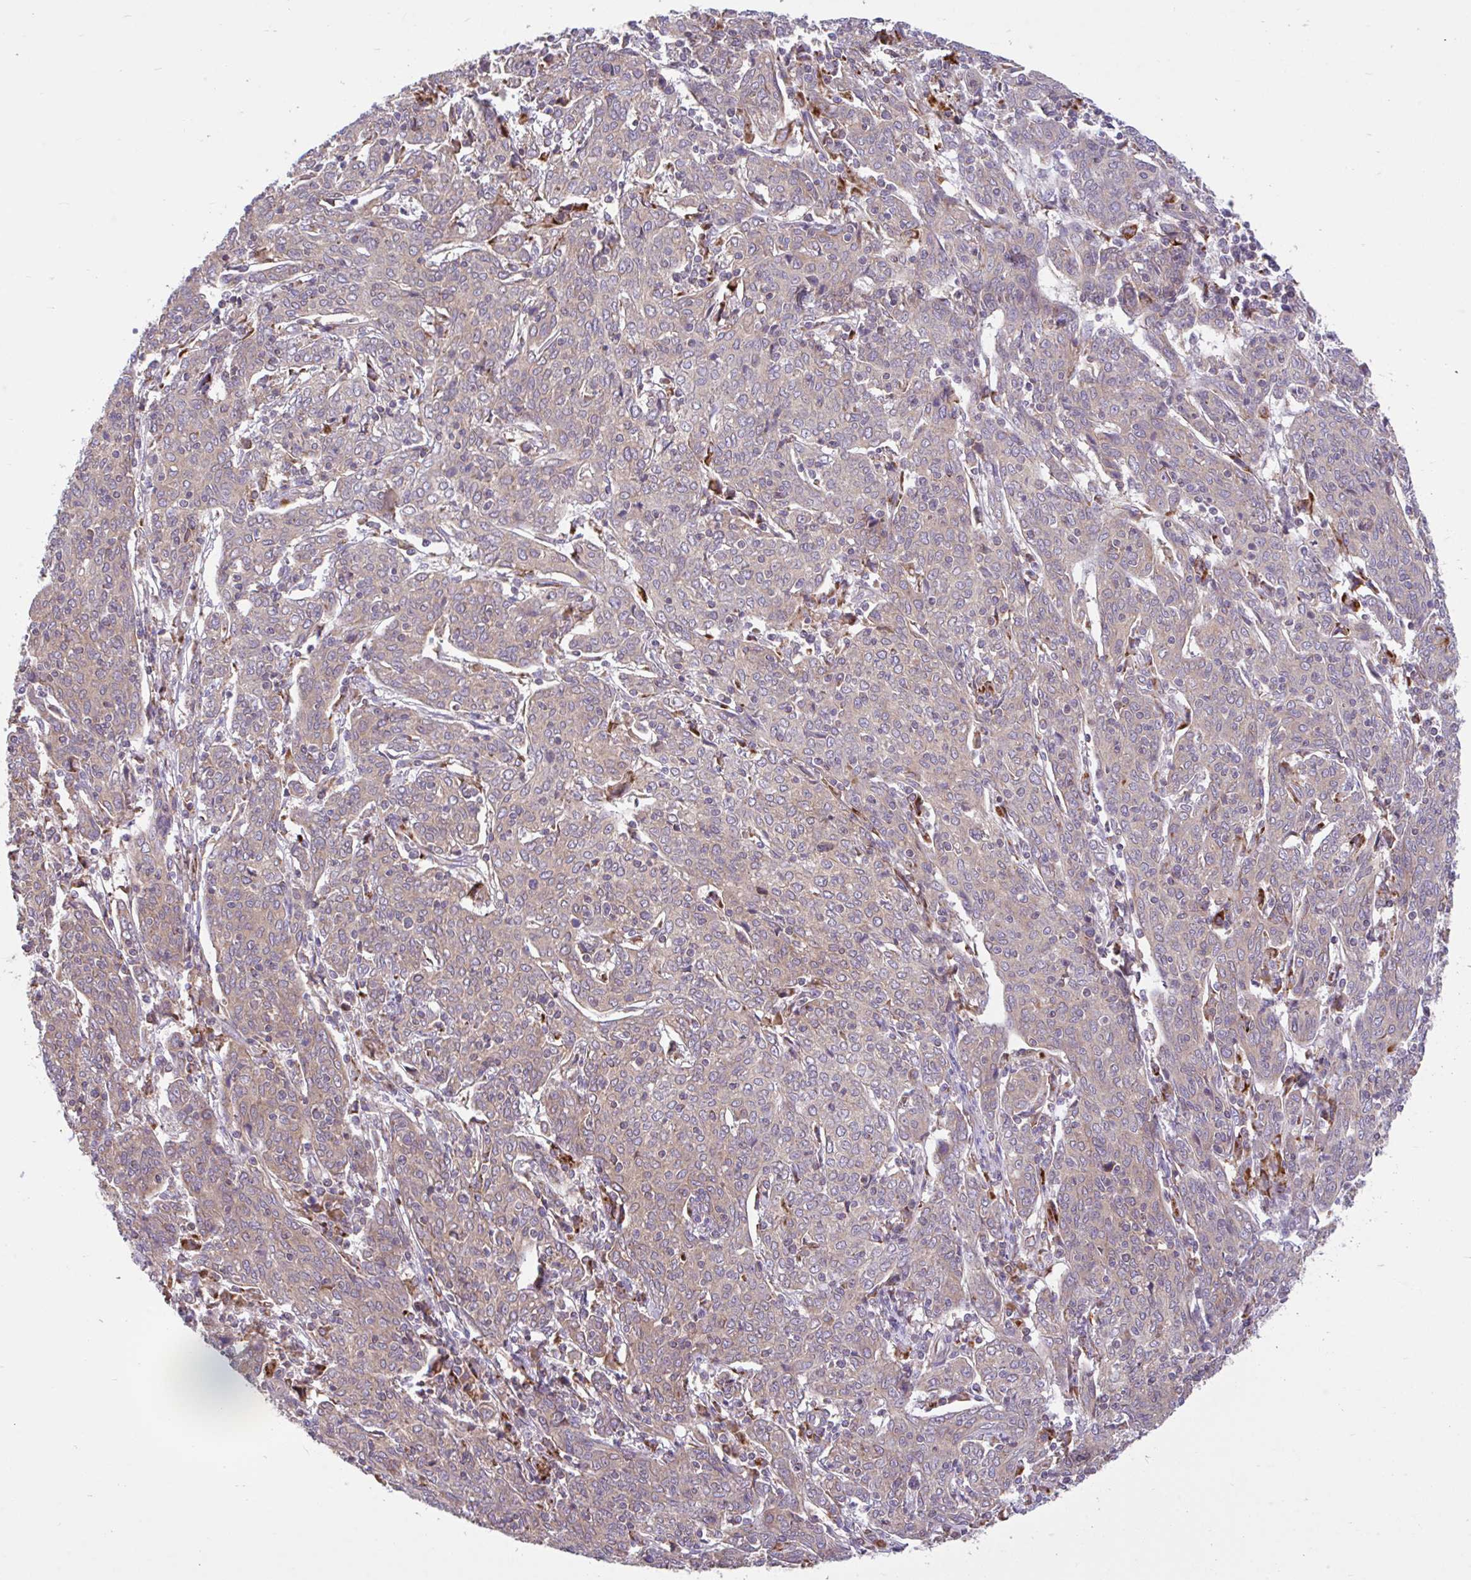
{"staining": {"intensity": "weak", "quantity": ">75%", "location": "cytoplasmic/membranous"}, "tissue": "cervical cancer", "cell_type": "Tumor cells", "image_type": "cancer", "snomed": [{"axis": "morphology", "description": "Squamous cell carcinoma, NOS"}, {"axis": "topography", "description": "Cervix"}], "caption": "Immunohistochemical staining of cervical squamous cell carcinoma demonstrates low levels of weak cytoplasmic/membranous protein expression in about >75% of tumor cells.", "gene": "RALBP1", "patient": {"sex": "female", "age": 67}}